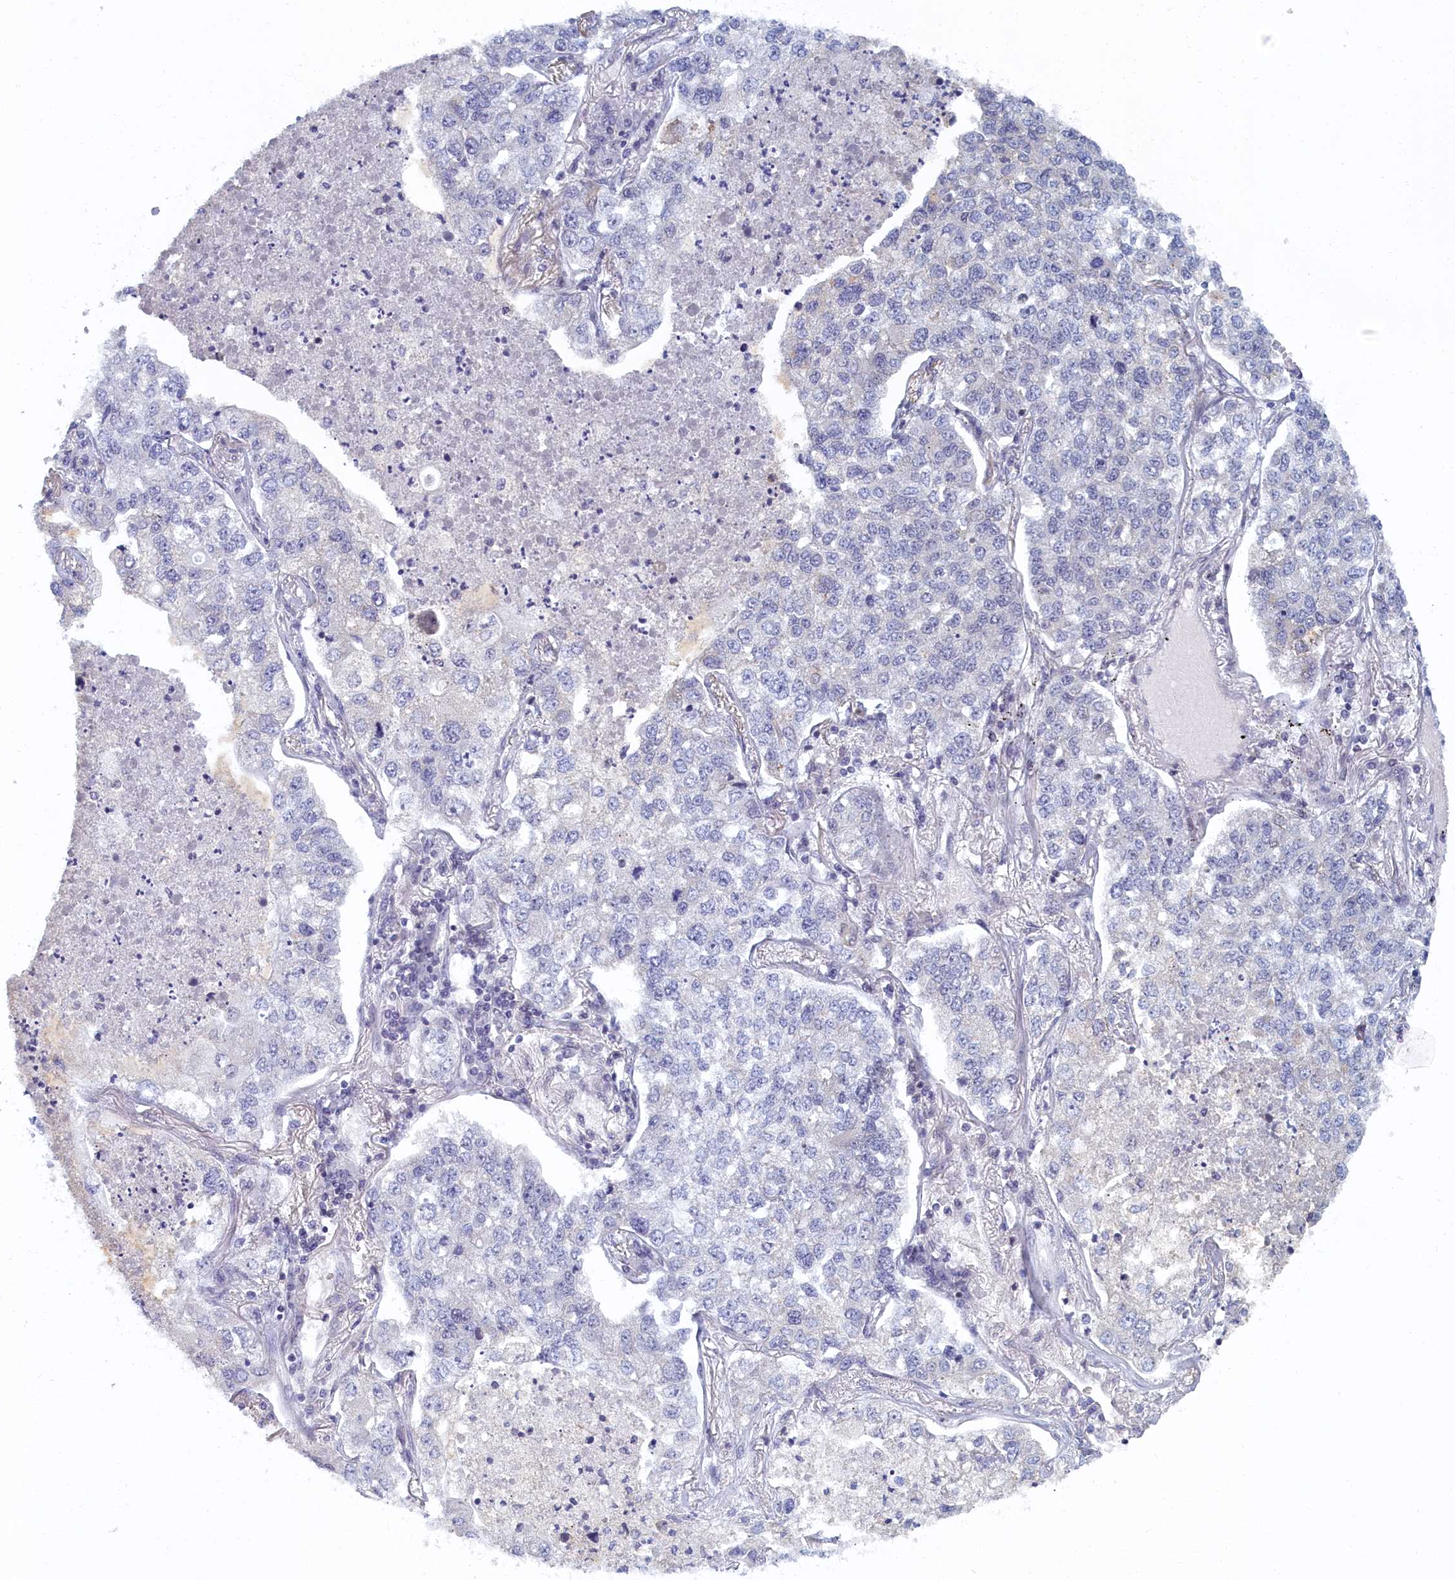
{"staining": {"intensity": "negative", "quantity": "none", "location": "none"}, "tissue": "lung cancer", "cell_type": "Tumor cells", "image_type": "cancer", "snomed": [{"axis": "morphology", "description": "Adenocarcinoma, NOS"}, {"axis": "topography", "description": "Lung"}], "caption": "Protein analysis of adenocarcinoma (lung) reveals no significant staining in tumor cells. (Immunohistochemistry (ihc), brightfield microscopy, high magnification).", "gene": "DNAJC17", "patient": {"sex": "male", "age": 49}}